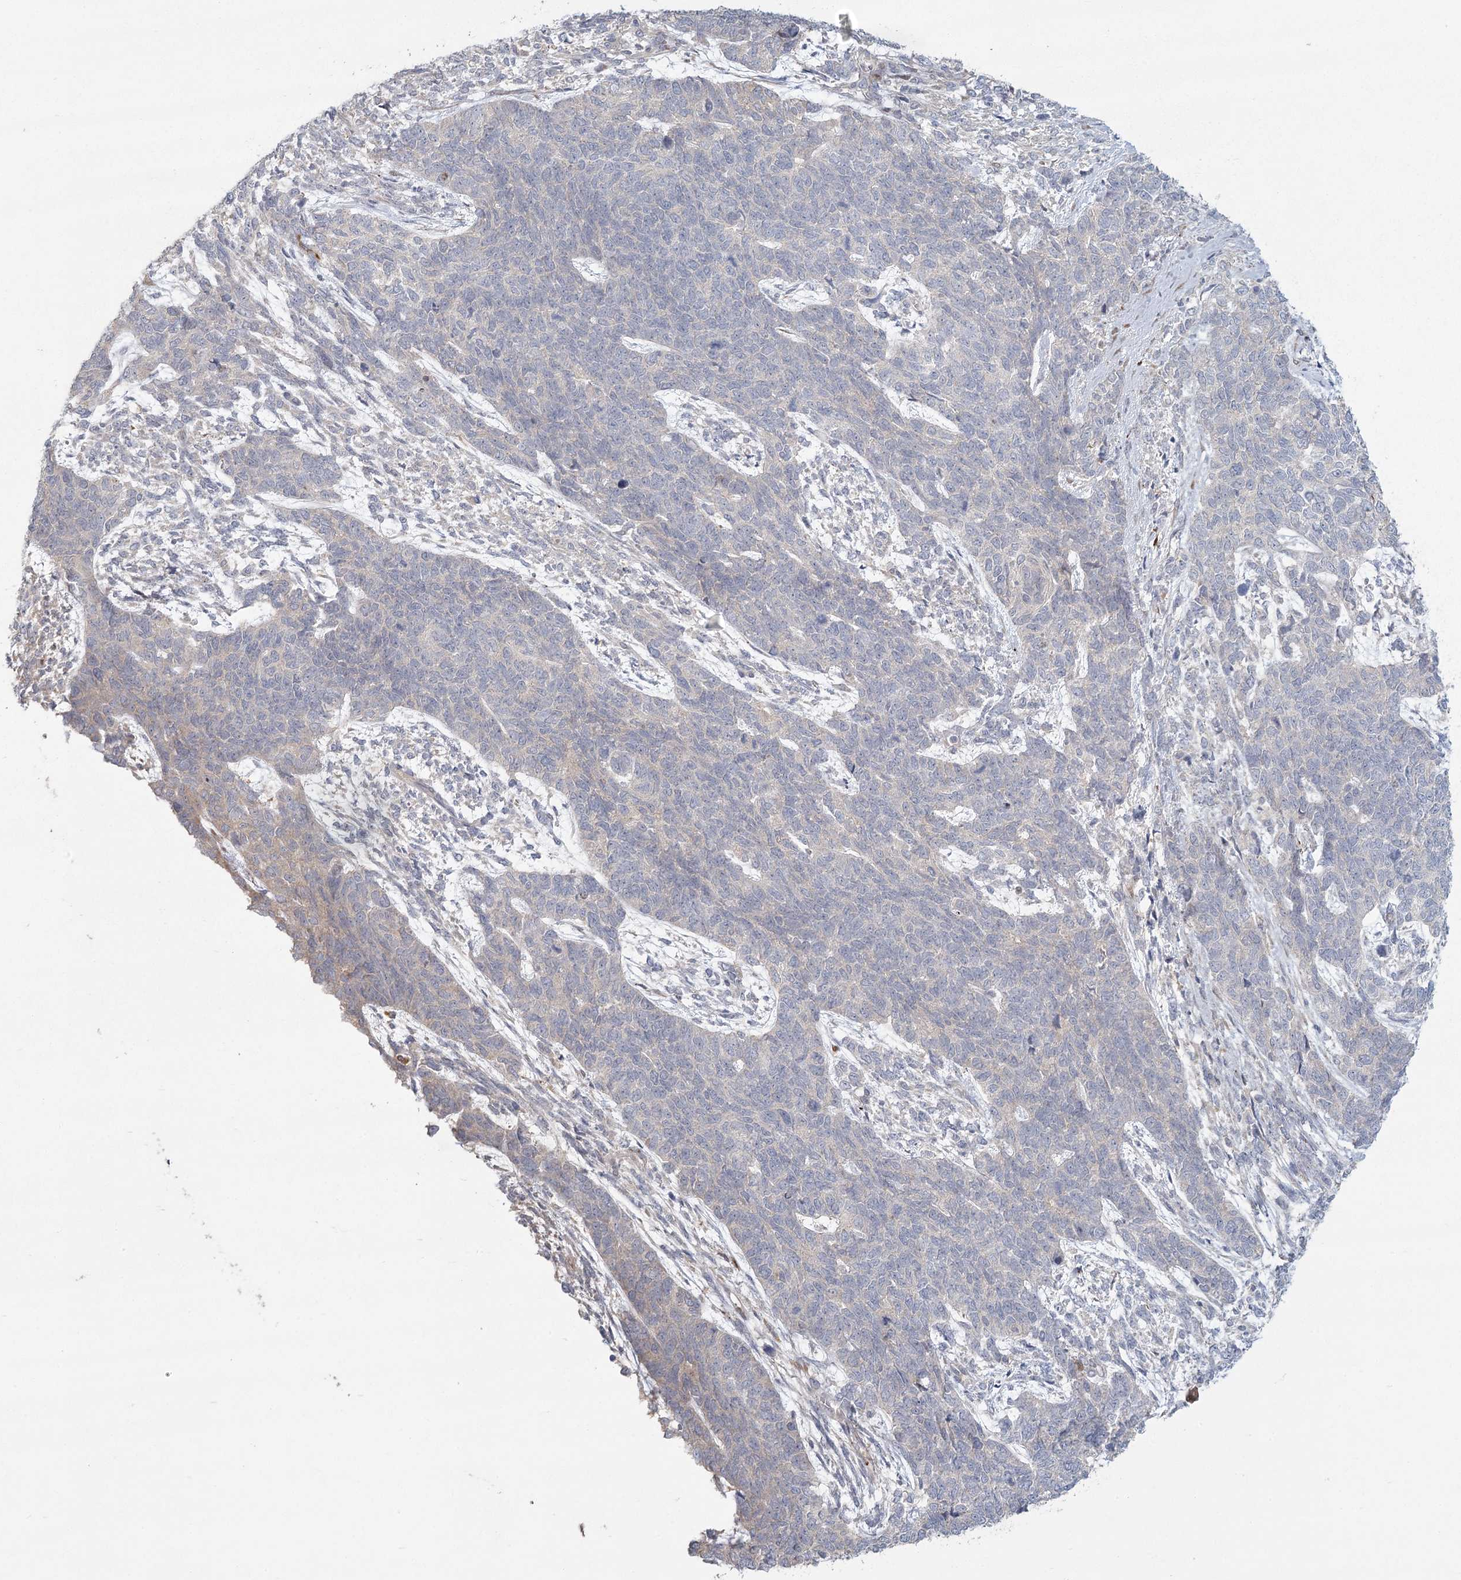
{"staining": {"intensity": "negative", "quantity": "none", "location": "none"}, "tissue": "cervical cancer", "cell_type": "Tumor cells", "image_type": "cancer", "snomed": [{"axis": "morphology", "description": "Squamous cell carcinoma, NOS"}, {"axis": "topography", "description": "Cervix"}], "caption": "Immunohistochemistry (IHC) photomicrograph of neoplastic tissue: human cervical squamous cell carcinoma stained with DAB reveals no significant protein expression in tumor cells. Brightfield microscopy of immunohistochemistry (IHC) stained with DAB (3,3'-diaminobenzidine) (brown) and hematoxylin (blue), captured at high magnification.", "gene": "FAM110C", "patient": {"sex": "female", "age": 63}}